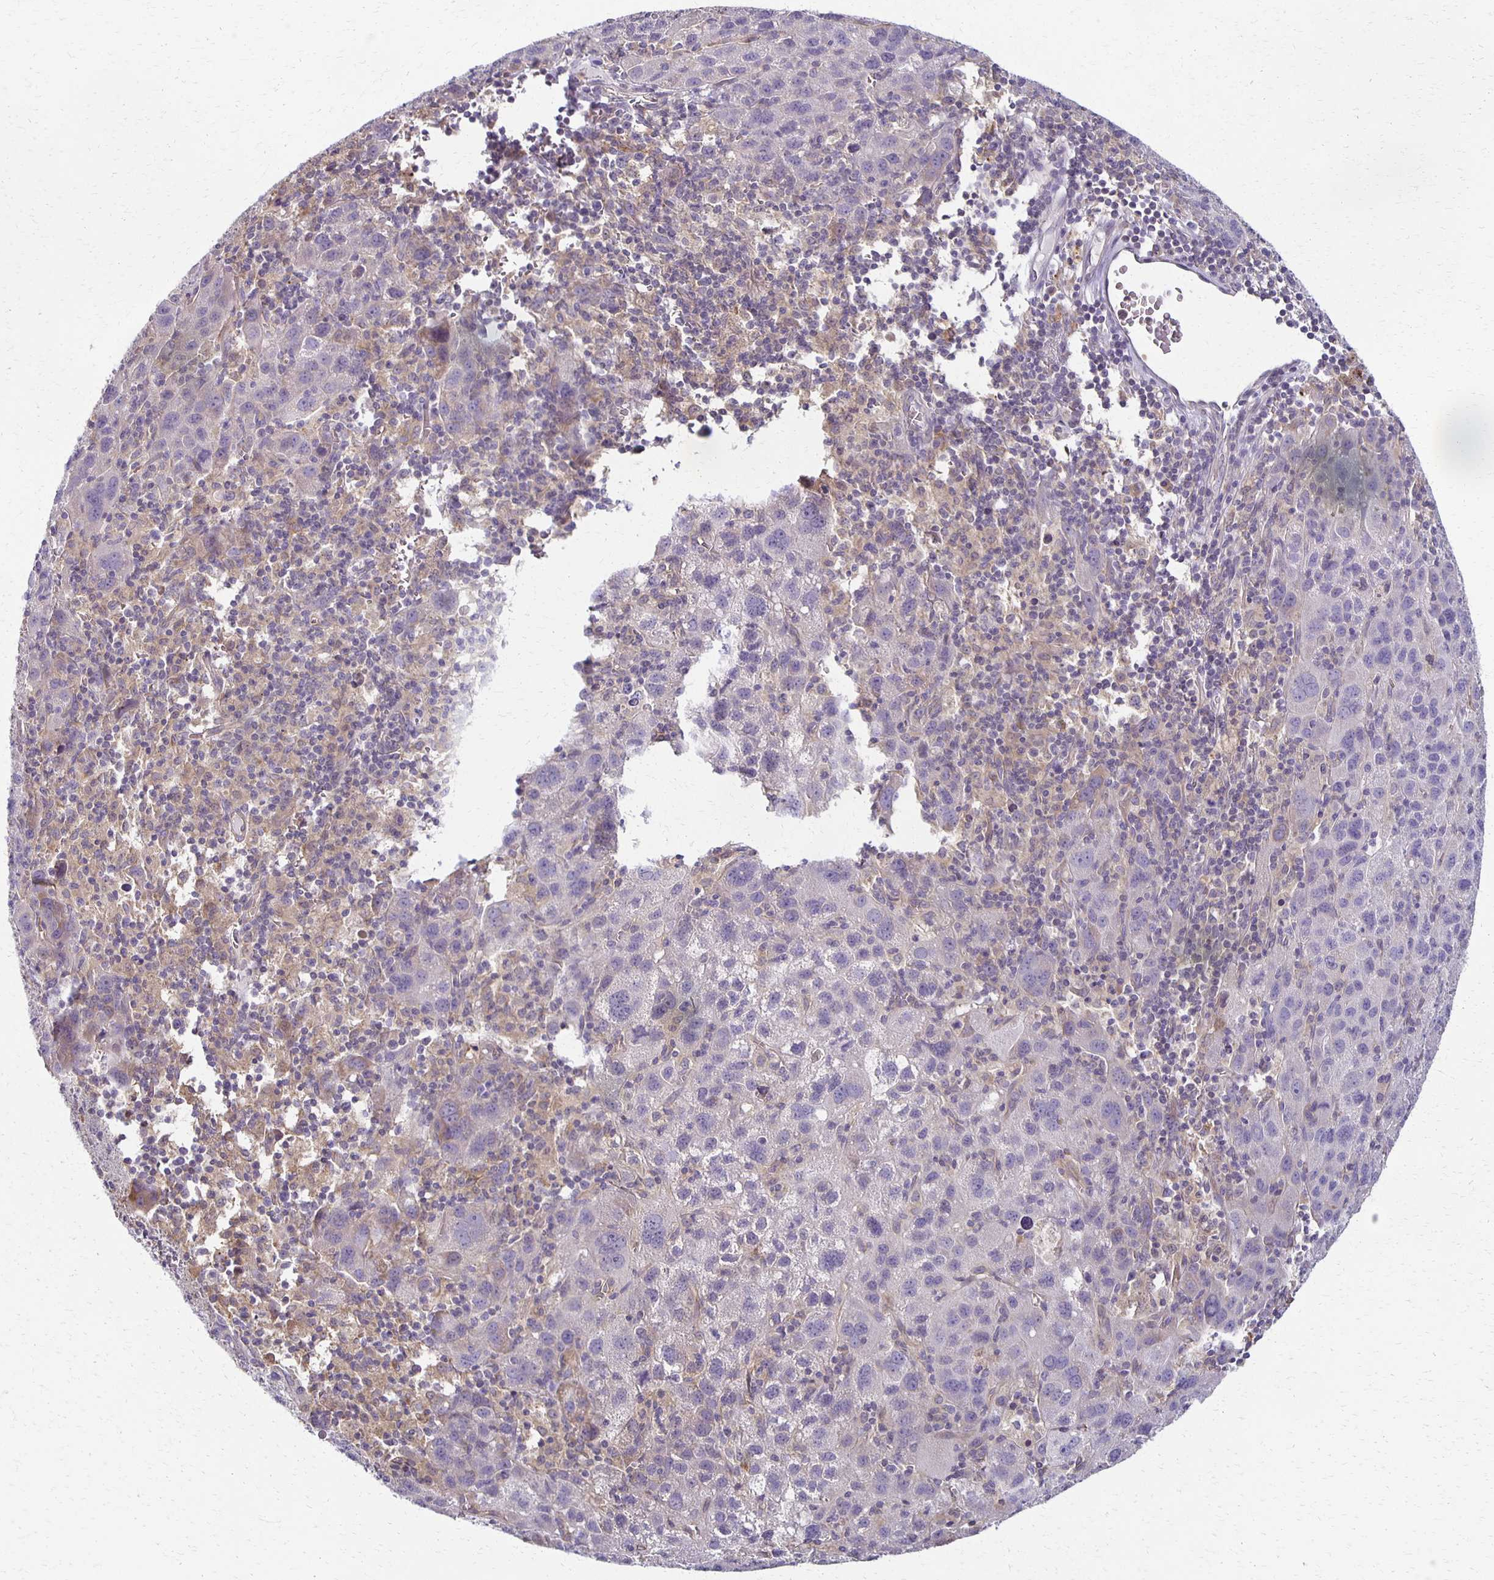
{"staining": {"intensity": "negative", "quantity": "none", "location": "none"}, "tissue": "liver cancer", "cell_type": "Tumor cells", "image_type": "cancer", "snomed": [{"axis": "morphology", "description": "Carcinoma, Hepatocellular, NOS"}, {"axis": "topography", "description": "Liver"}], "caption": "The immunohistochemistry histopathology image has no significant positivity in tumor cells of liver hepatocellular carcinoma tissue.", "gene": "GPX4", "patient": {"sex": "female", "age": 77}}